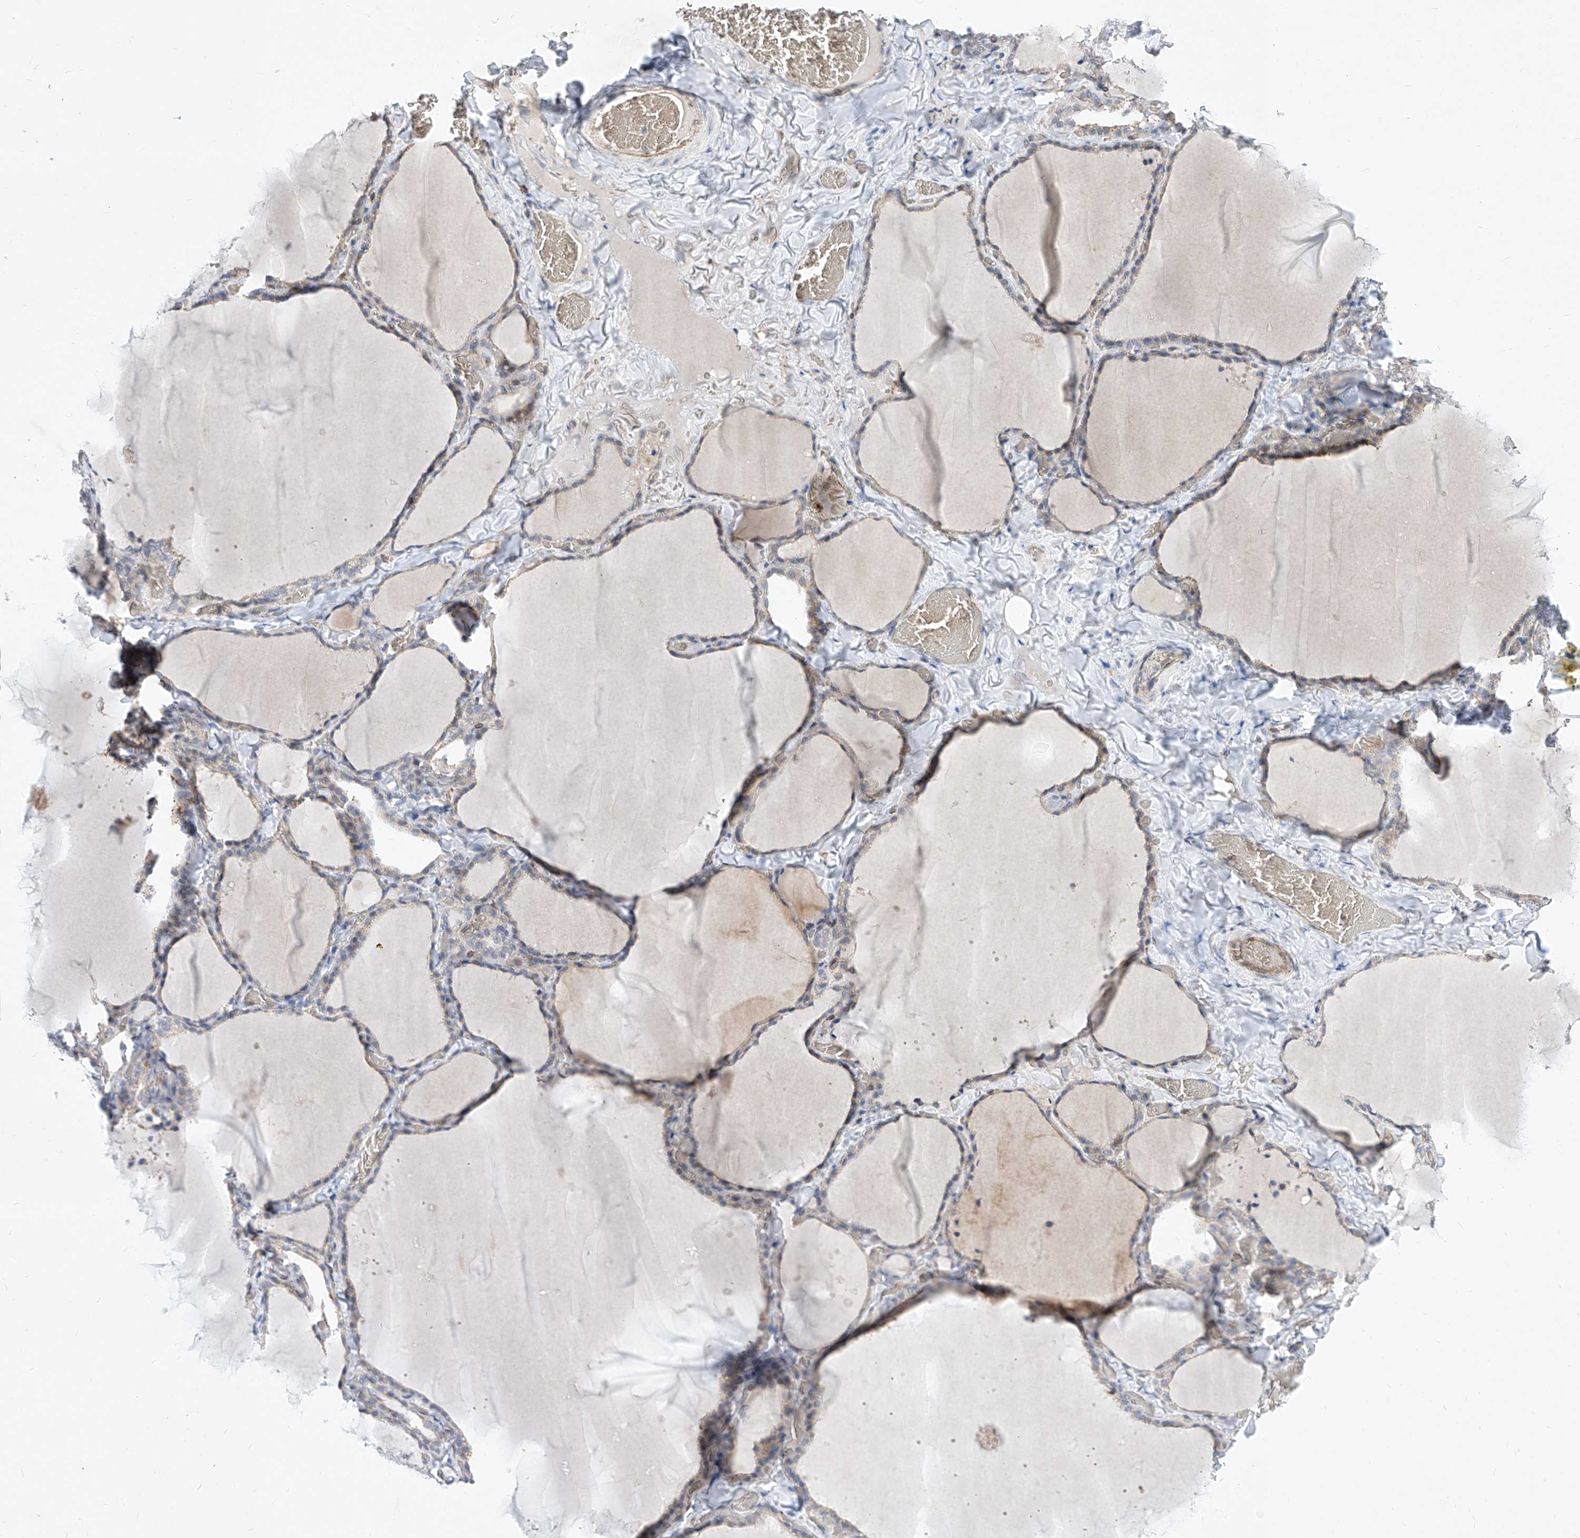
{"staining": {"intensity": "negative", "quantity": "none", "location": "none"}, "tissue": "thyroid gland", "cell_type": "Glandular cells", "image_type": "normal", "snomed": [{"axis": "morphology", "description": "Normal tissue, NOS"}, {"axis": "topography", "description": "Thyroid gland"}], "caption": "Protein analysis of unremarkable thyroid gland demonstrates no significant staining in glandular cells.", "gene": "MX2", "patient": {"sex": "female", "age": 22}}